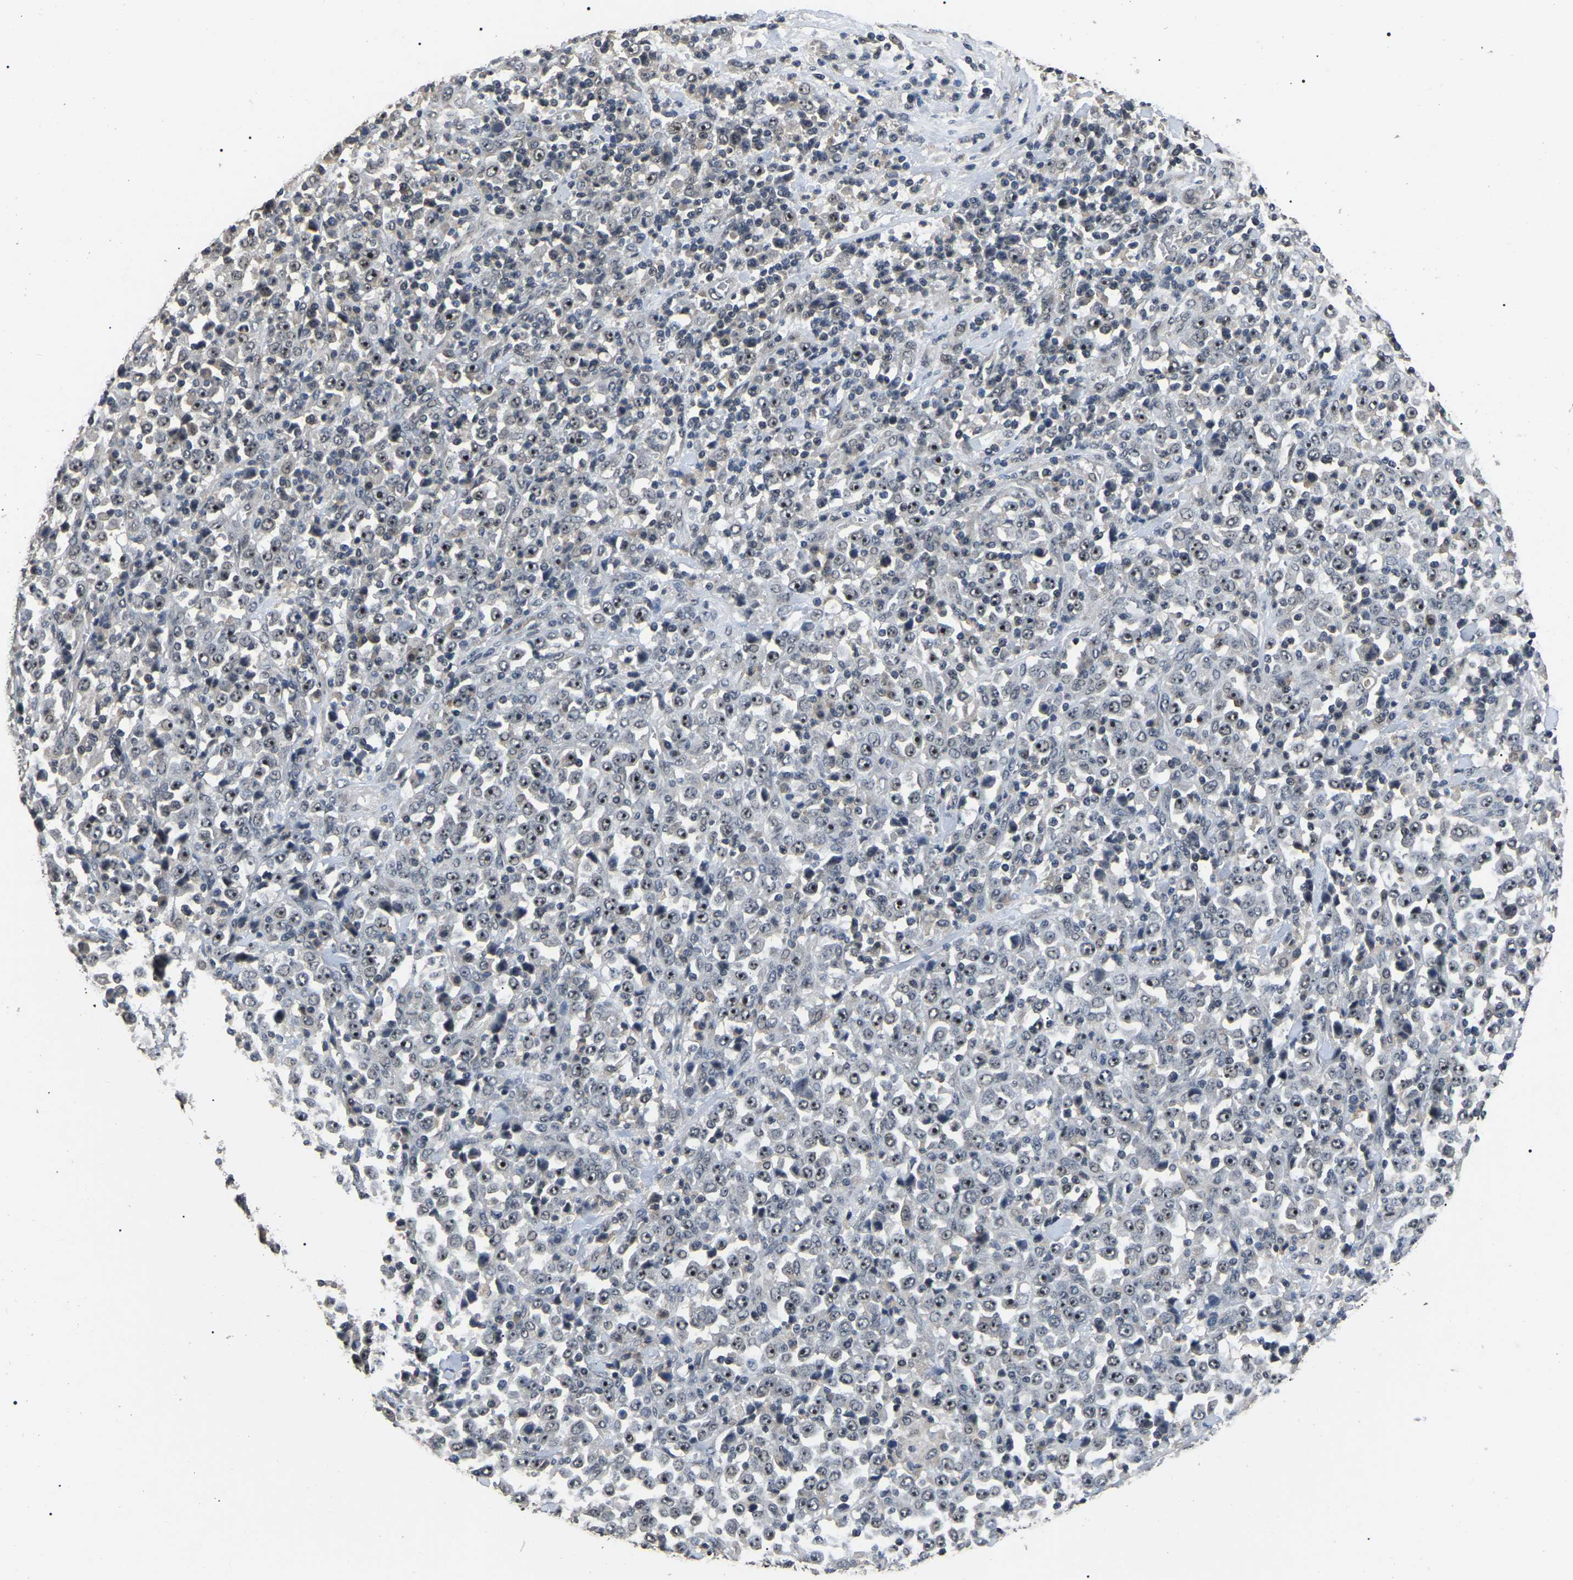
{"staining": {"intensity": "moderate", "quantity": ">75%", "location": "nuclear"}, "tissue": "stomach cancer", "cell_type": "Tumor cells", "image_type": "cancer", "snomed": [{"axis": "morphology", "description": "Normal tissue, NOS"}, {"axis": "morphology", "description": "Adenocarcinoma, NOS"}, {"axis": "topography", "description": "Stomach, upper"}, {"axis": "topography", "description": "Stomach"}], "caption": "Immunohistochemistry of human stomach cancer exhibits medium levels of moderate nuclear expression in approximately >75% of tumor cells. Nuclei are stained in blue.", "gene": "PPM1E", "patient": {"sex": "male", "age": 59}}